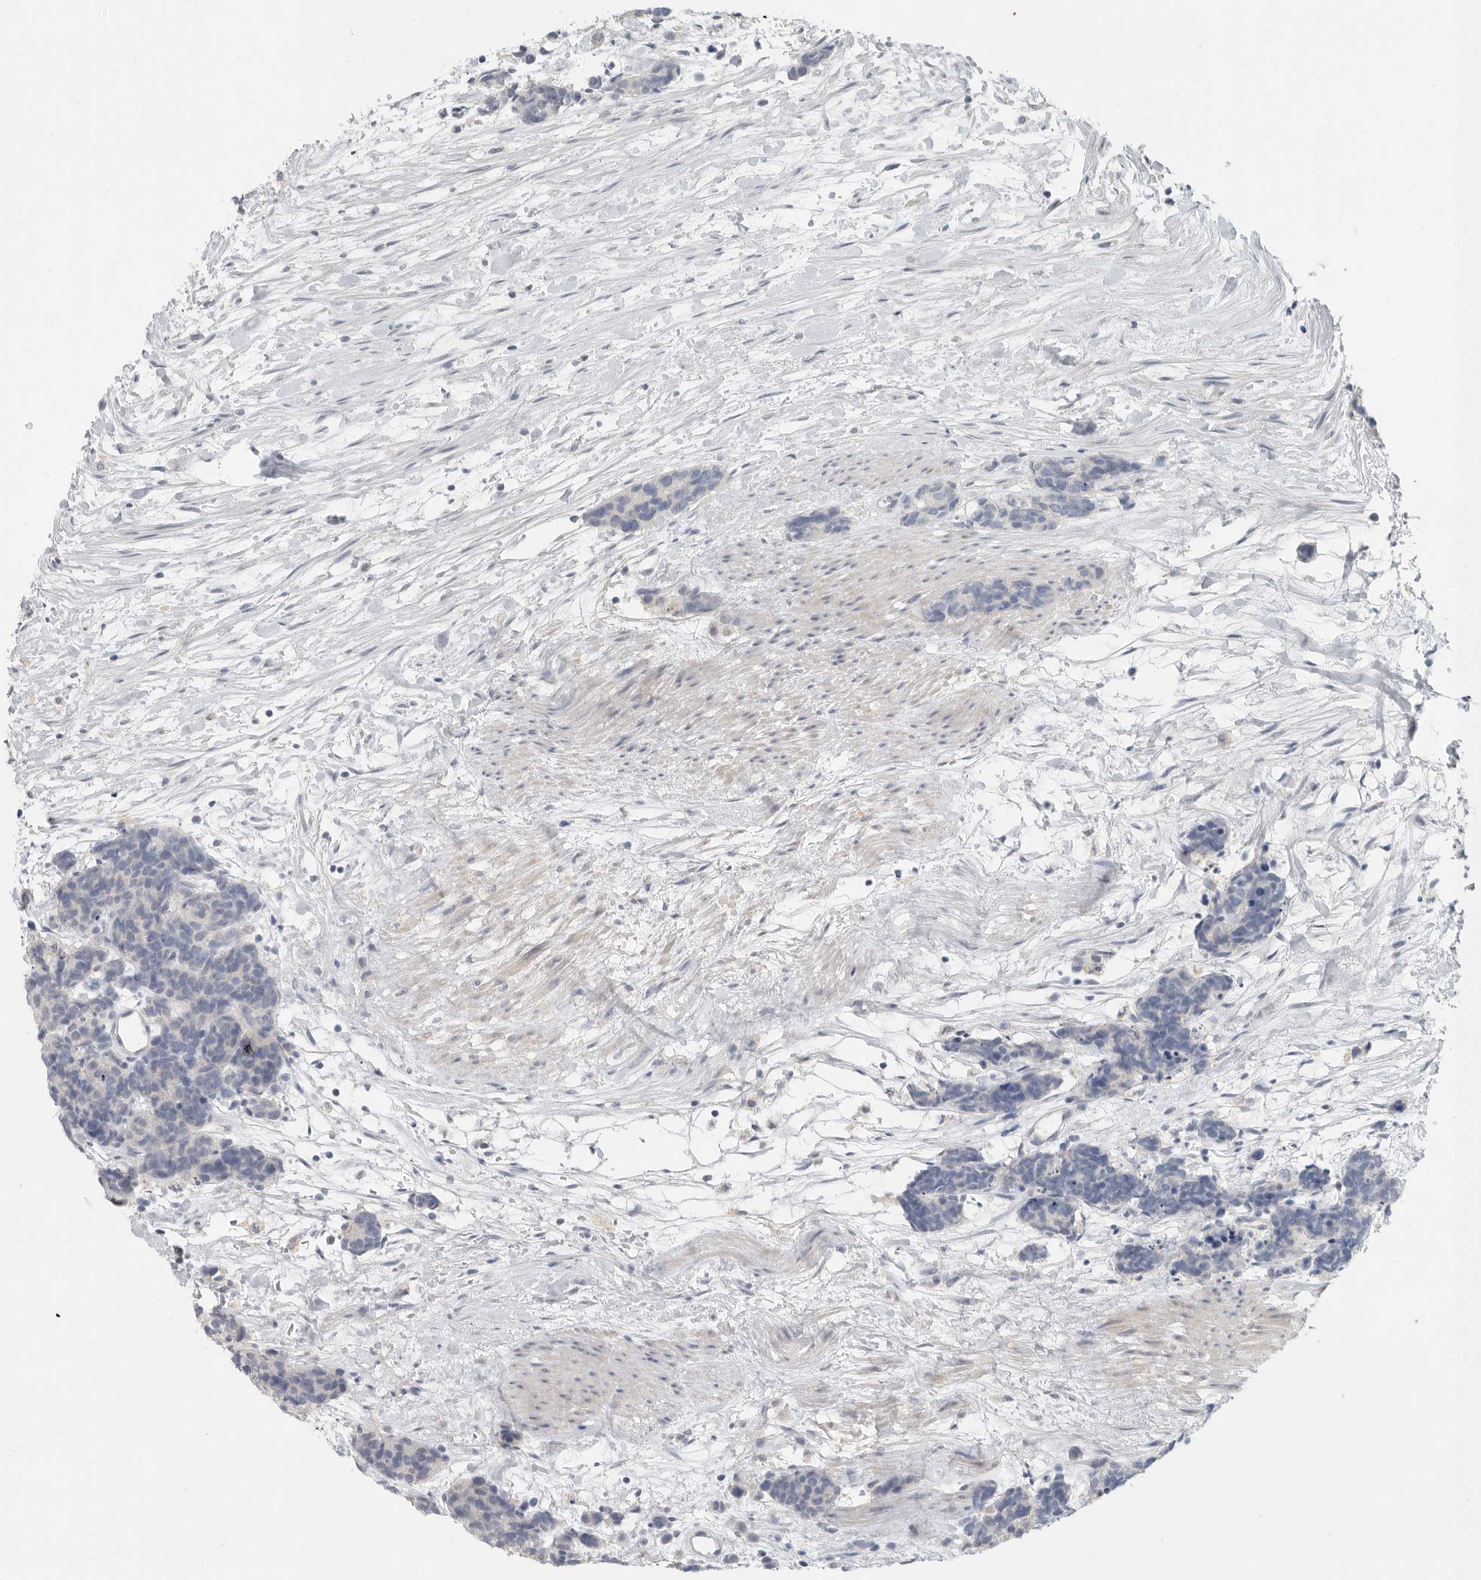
{"staining": {"intensity": "negative", "quantity": "none", "location": "none"}, "tissue": "carcinoid", "cell_type": "Tumor cells", "image_type": "cancer", "snomed": [{"axis": "morphology", "description": "Carcinoma, NOS"}, {"axis": "morphology", "description": "Carcinoid, malignant, NOS"}, {"axis": "topography", "description": "Urinary bladder"}], "caption": "This is an immunohistochemistry (IHC) histopathology image of carcinoid. There is no expression in tumor cells.", "gene": "REG4", "patient": {"sex": "male", "age": 57}}